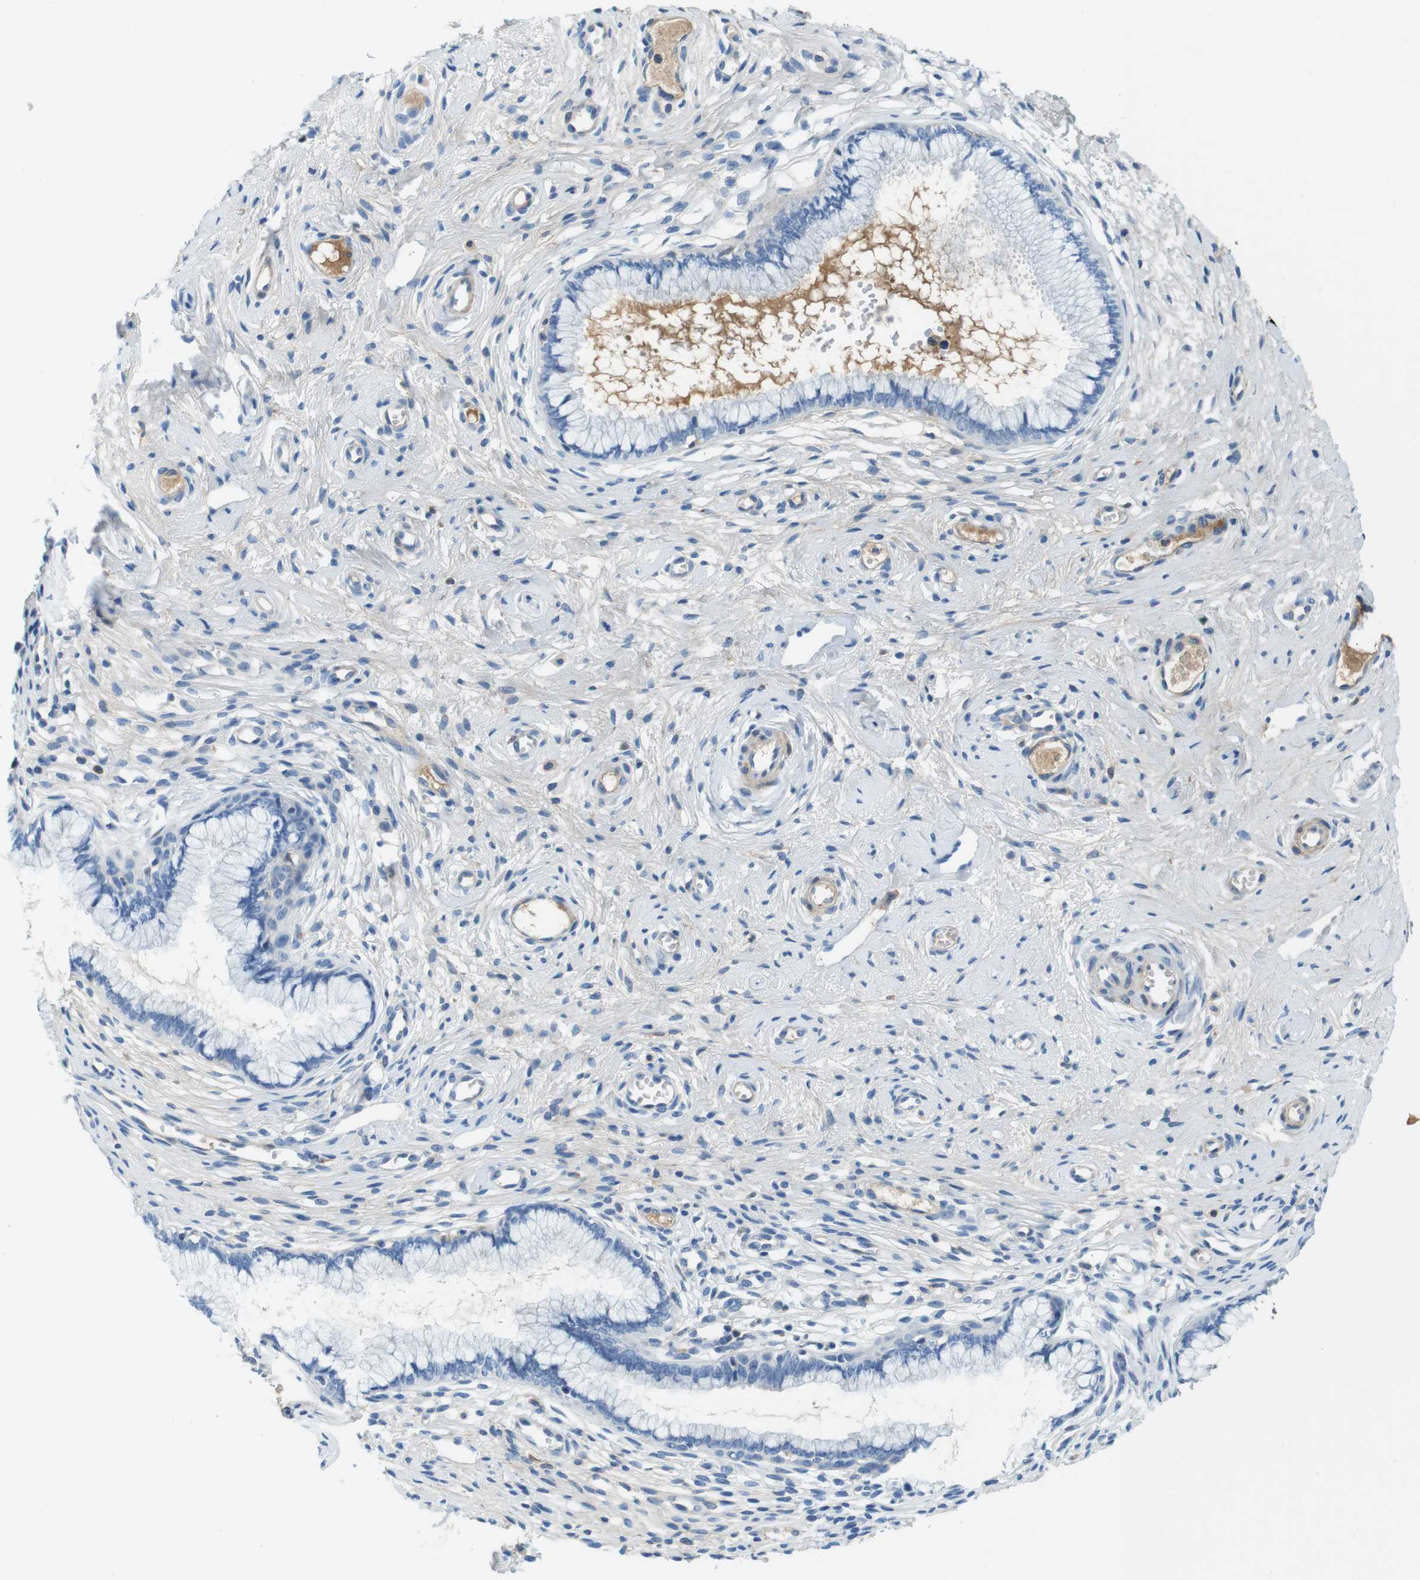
{"staining": {"intensity": "negative", "quantity": "none", "location": "none"}, "tissue": "cervix", "cell_type": "Glandular cells", "image_type": "normal", "snomed": [{"axis": "morphology", "description": "Normal tissue, NOS"}, {"axis": "topography", "description": "Cervix"}], "caption": "A high-resolution histopathology image shows immunohistochemistry staining of unremarkable cervix, which displays no significant expression in glandular cells.", "gene": "IGHD", "patient": {"sex": "female", "age": 65}}